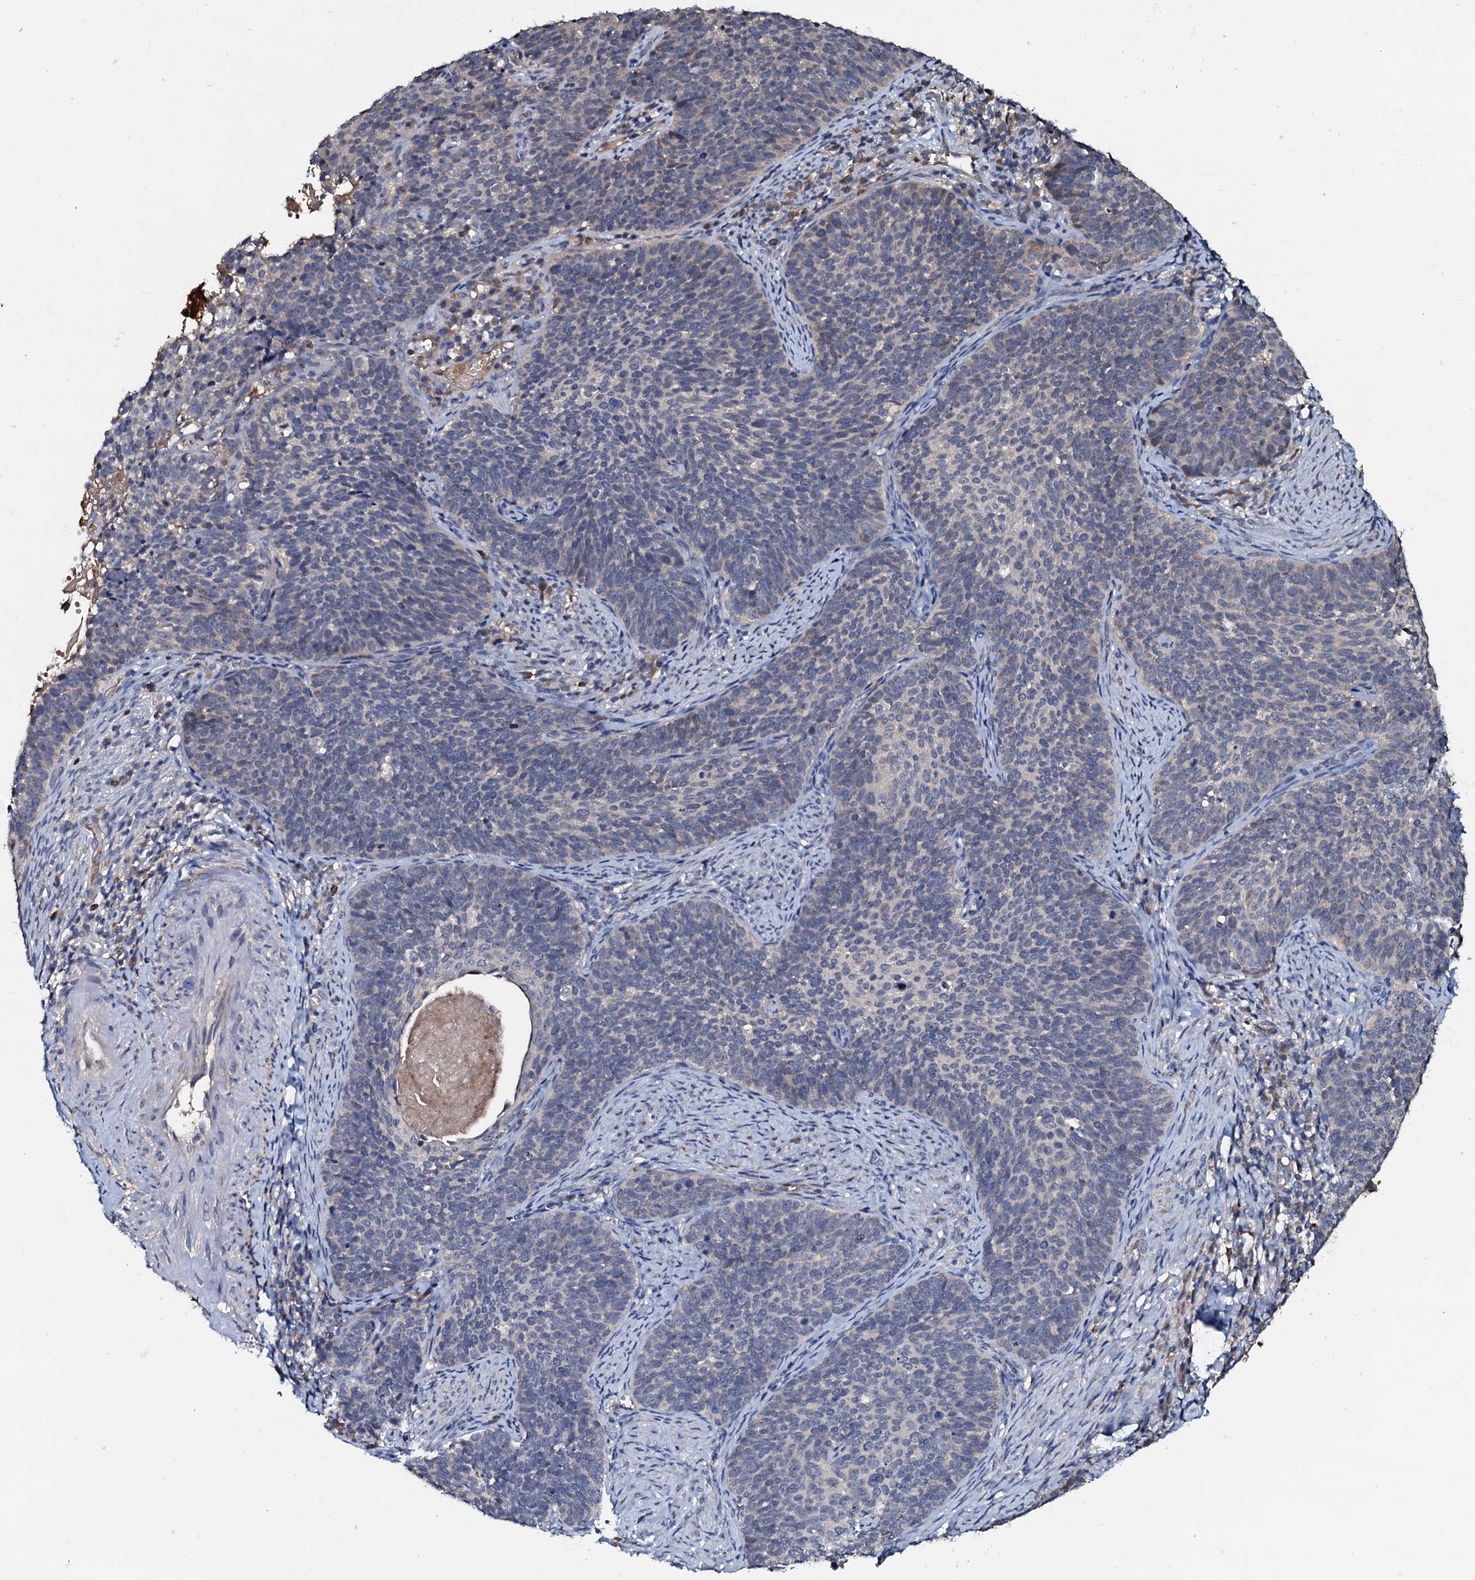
{"staining": {"intensity": "negative", "quantity": "none", "location": "none"}, "tissue": "cervical cancer", "cell_type": "Tumor cells", "image_type": "cancer", "snomed": [{"axis": "morphology", "description": "Normal tissue, NOS"}, {"axis": "morphology", "description": "Squamous cell carcinoma, NOS"}, {"axis": "topography", "description": "Cervix"}], "caption": "IHC of cervical cancer (squamous cell carcinoma) exhibits no staining in tumor cells. (IHC, brightfield microscopy, high magnification).", "gene": "CPNE2", "patient": {"sex": "female", "age": 39}}